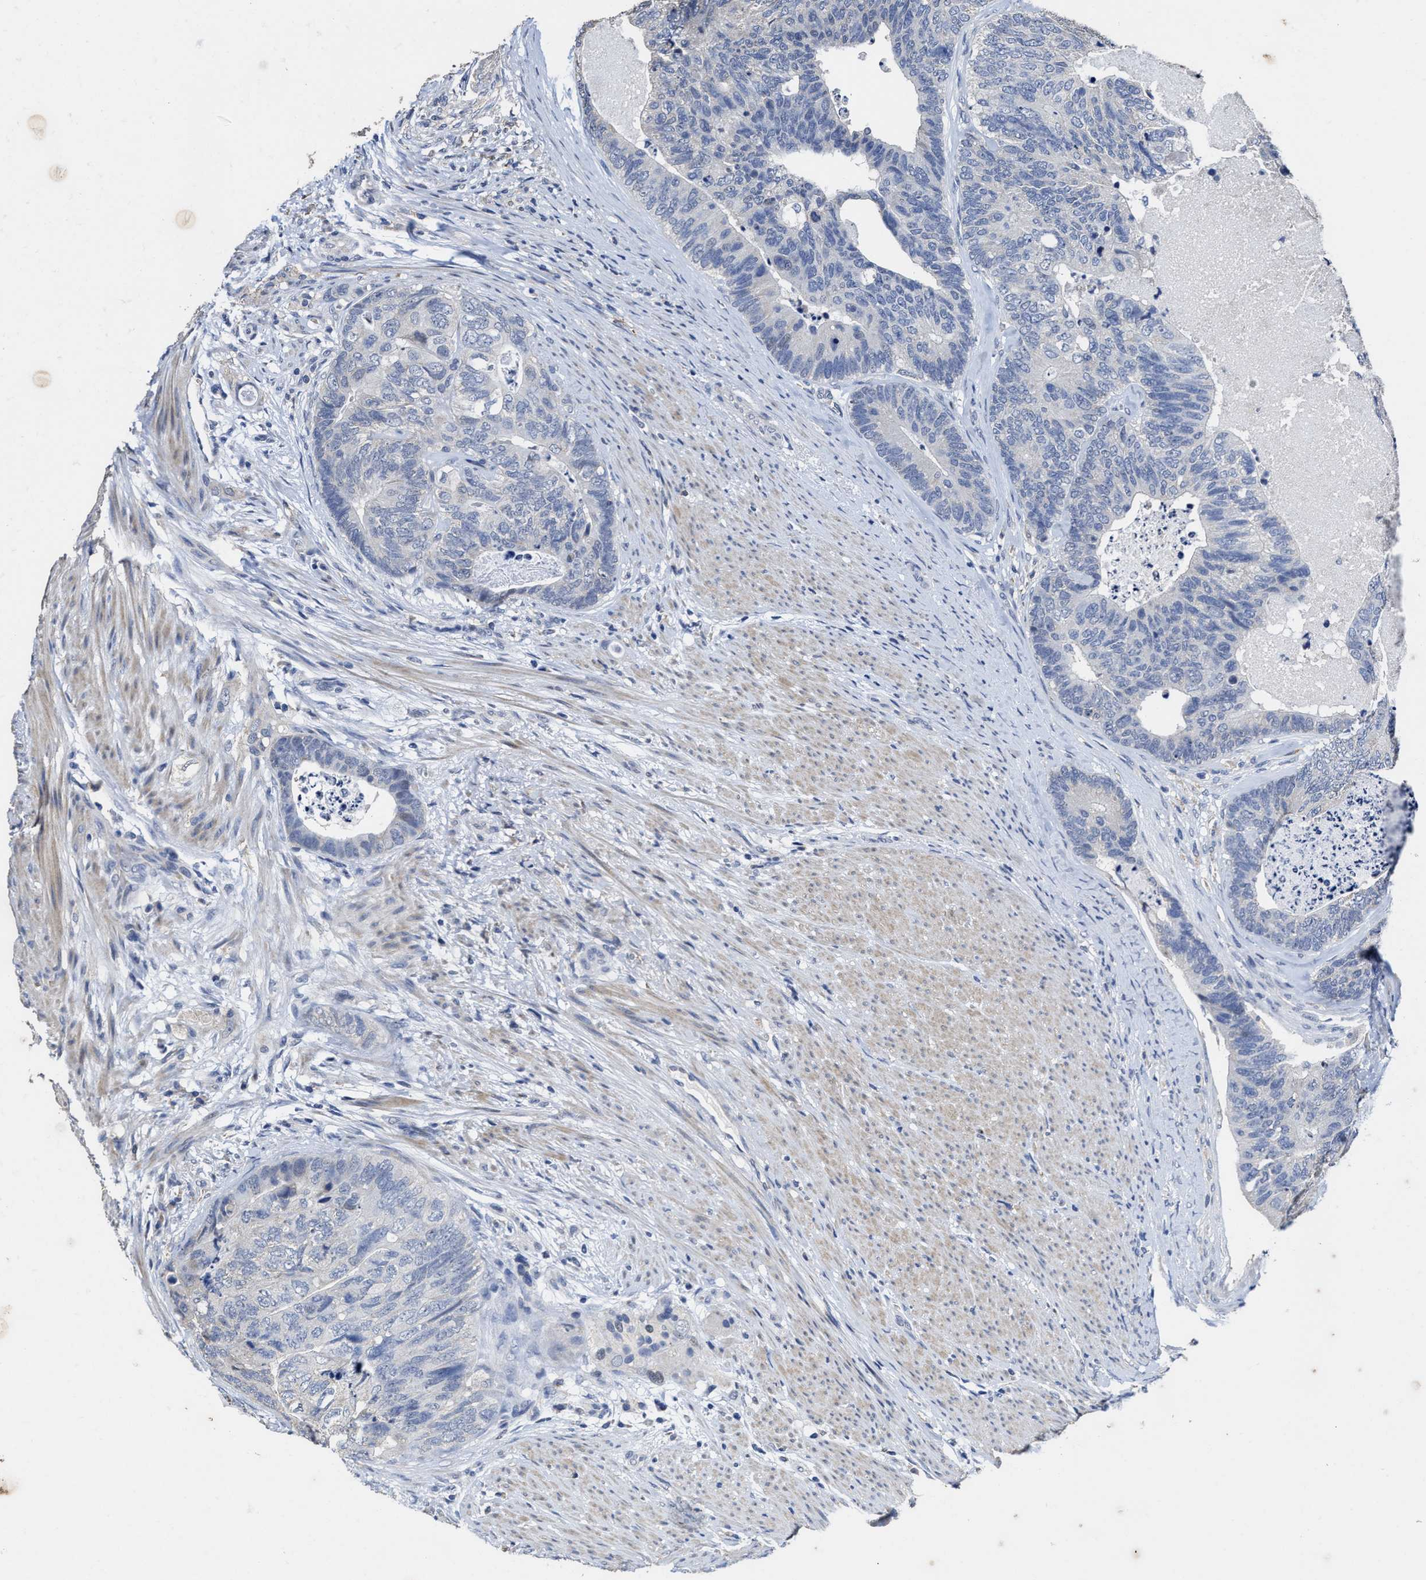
{"staining": {"intensity": "negative", "quantity": "none", "location": "none"}, "tissue": "colorectal cancer", "cell_type": "Tumor cells", "image_type": "cancer", "snomed": [{"axis": "morphology", "description": "Adenocarcinoma, NOS"}, {"axis": "topography", "description": "Colon"}], "caption": "Image shows no protein positivity in tumor cells of colorectal cancer (adenocarcinoma) tissue. (DAB (3,3'-diaminobenzidine) IHC with hematoxylin counter stain).", "gene": "ZFAT", "patient": {"sex": "female", "age": 67}}